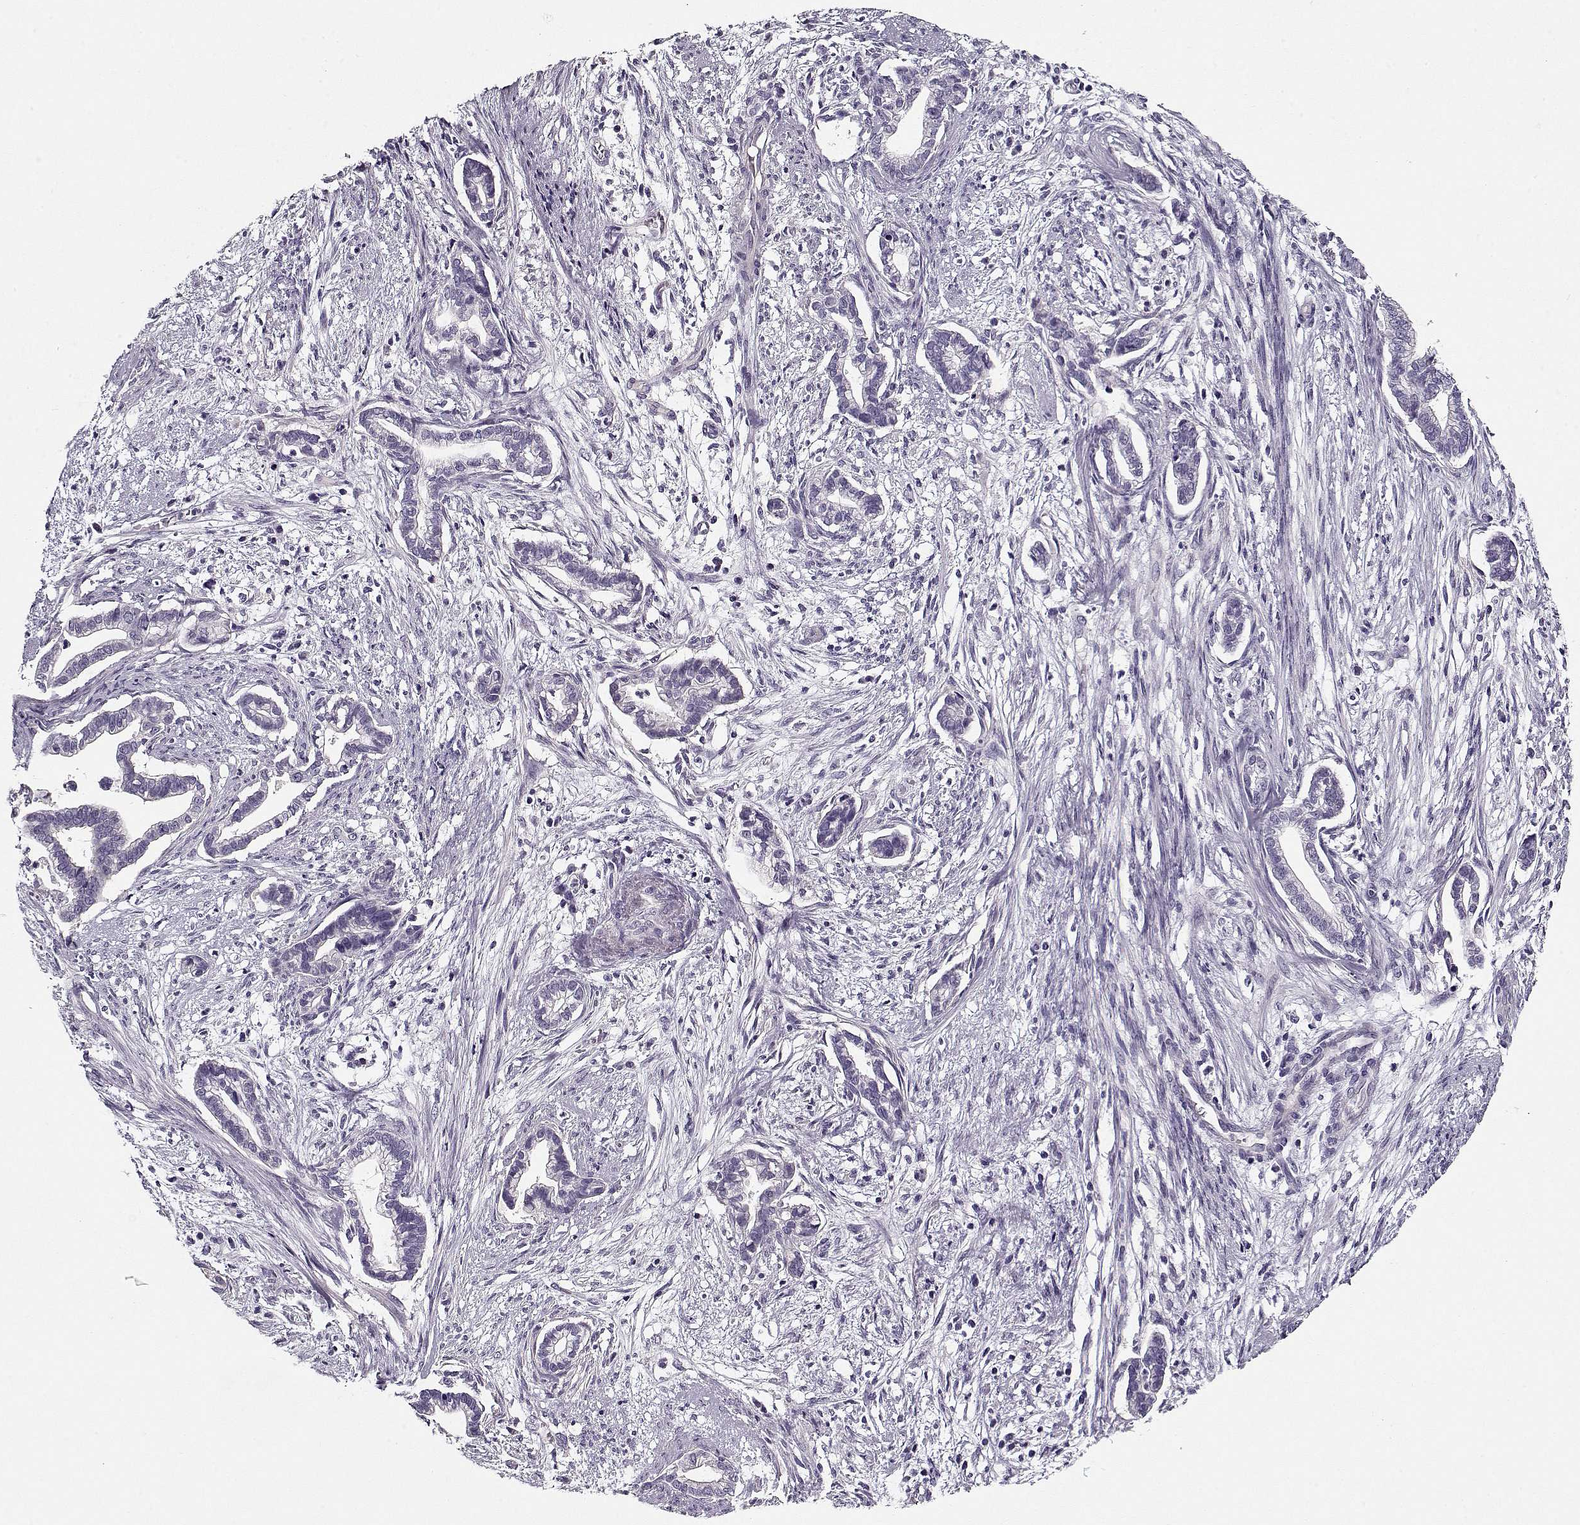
{"staining": {"intensity": "negative", "quantity": "none", "location": "none"}, "tissue": "cervical cancer", "cell_type": "Tumor cells", "image_type": "cancer", "snomed": [{"axis": "morphology", "description": "Adenocarcinoma, NOS"}, {"axis": "topography", "description": "Cervix"}], "caption": "There is no significant staining in tumor cells of adenocarcinoma (cervical). (Stains: DAB (3,3'-diaminobenzidine) immunohistochemistry (IHC) with hematoxylin counter stain, Microscopy: brightfield microscopy at high magnification).", "gene": "CCDC136", "patient": {"sex": "female", "age": 62}}